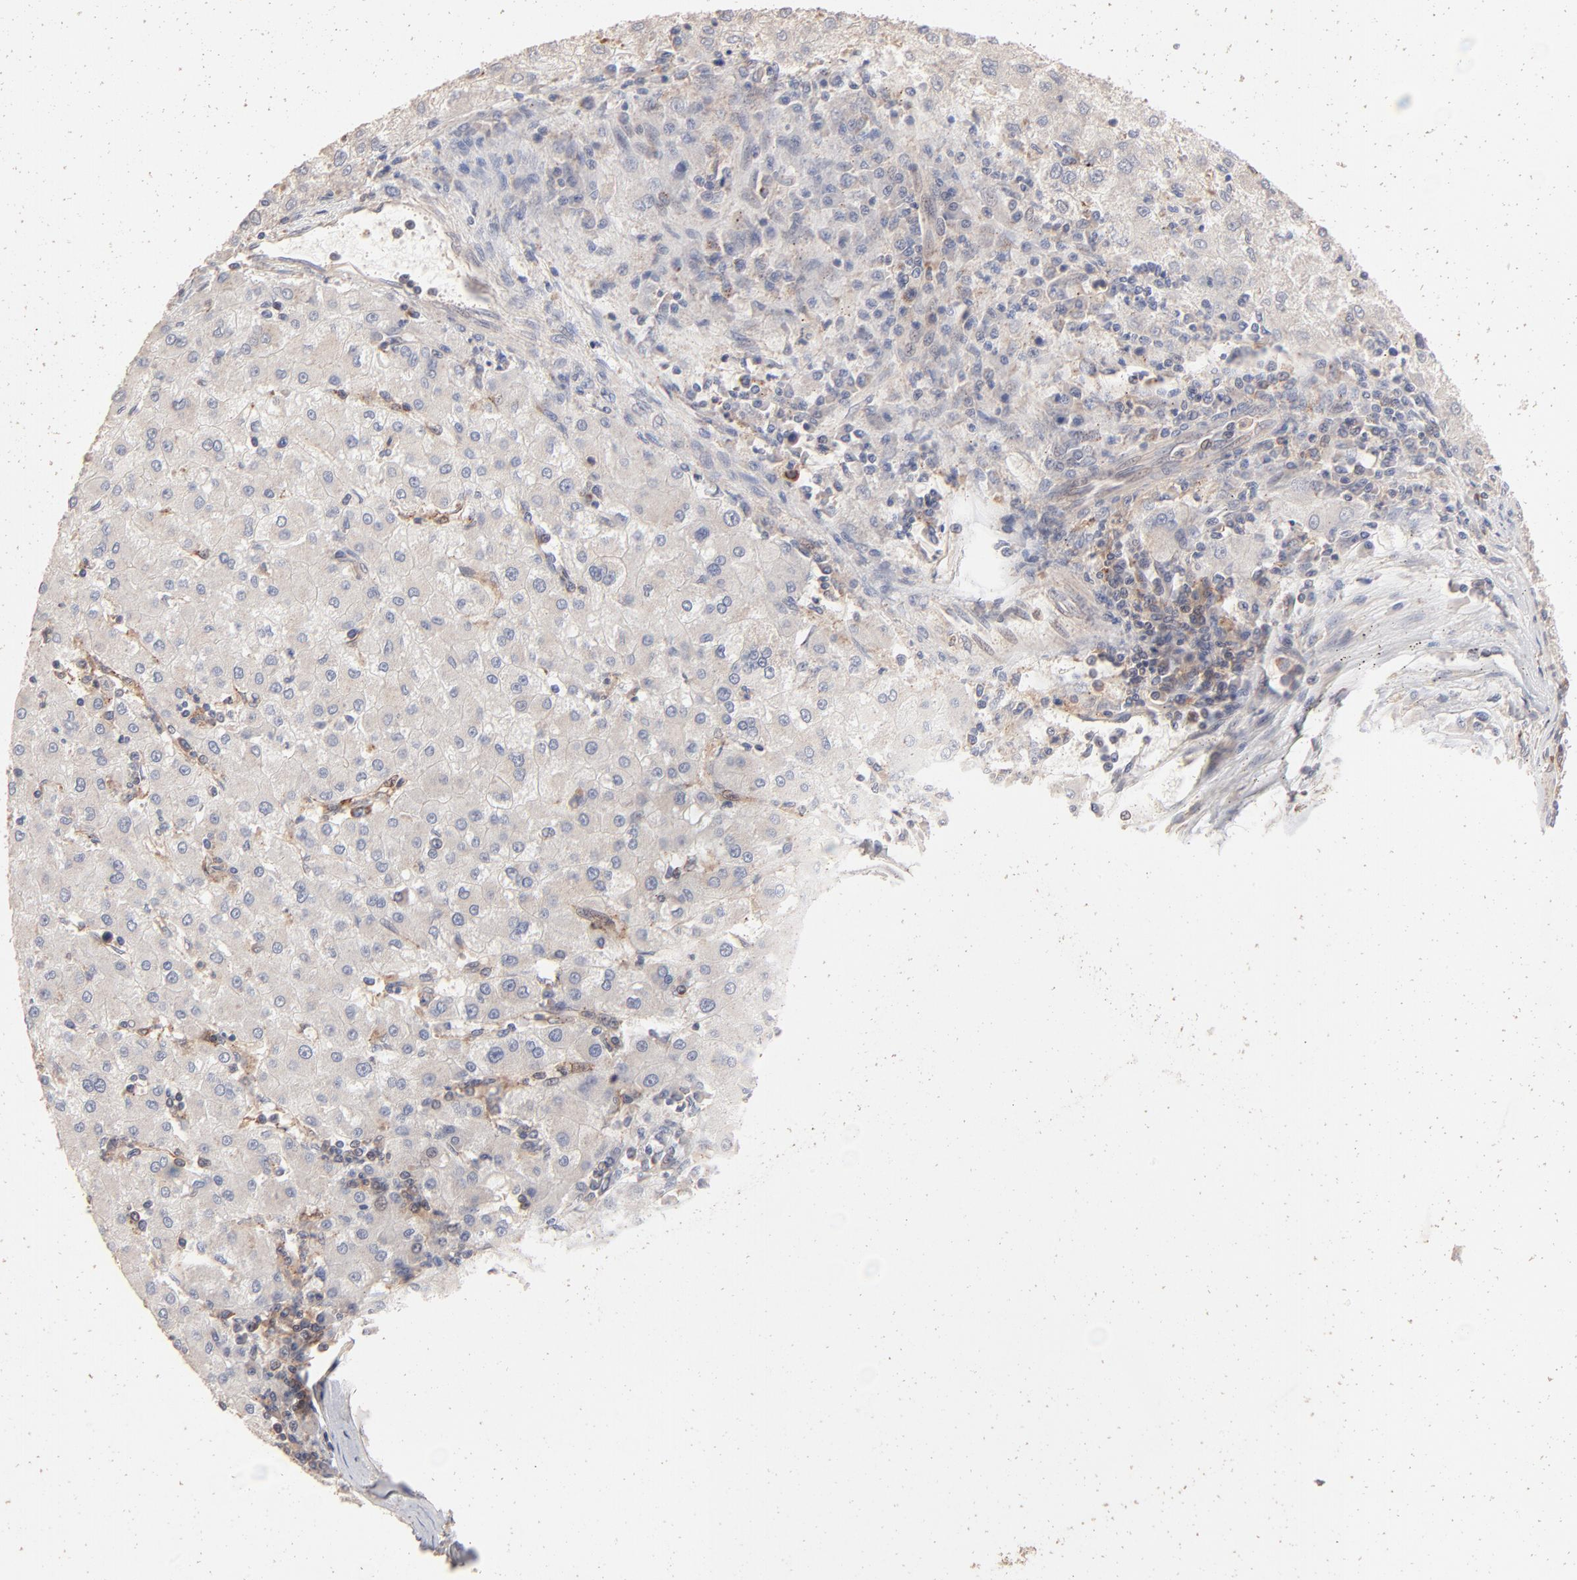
{"staining": {"intensity": "negative", "quantity": "none", "location": "none"}, "tissue": "liver cancer", "cell_type": "Tumor cells", "image_type": "cancer", "snomed": [{"axis": "morphology", "description": "Carcinoma, Hepatocellular, NOS"}, {"axis": "topography", "description": "Liver"}], "caption": "Immunohistochemistry of human liver hepatocellular carcinoma displays no expression in tumor cells.", "gene": "IVNS1ABP", "patient": {"sex": "male", "age": 72}}